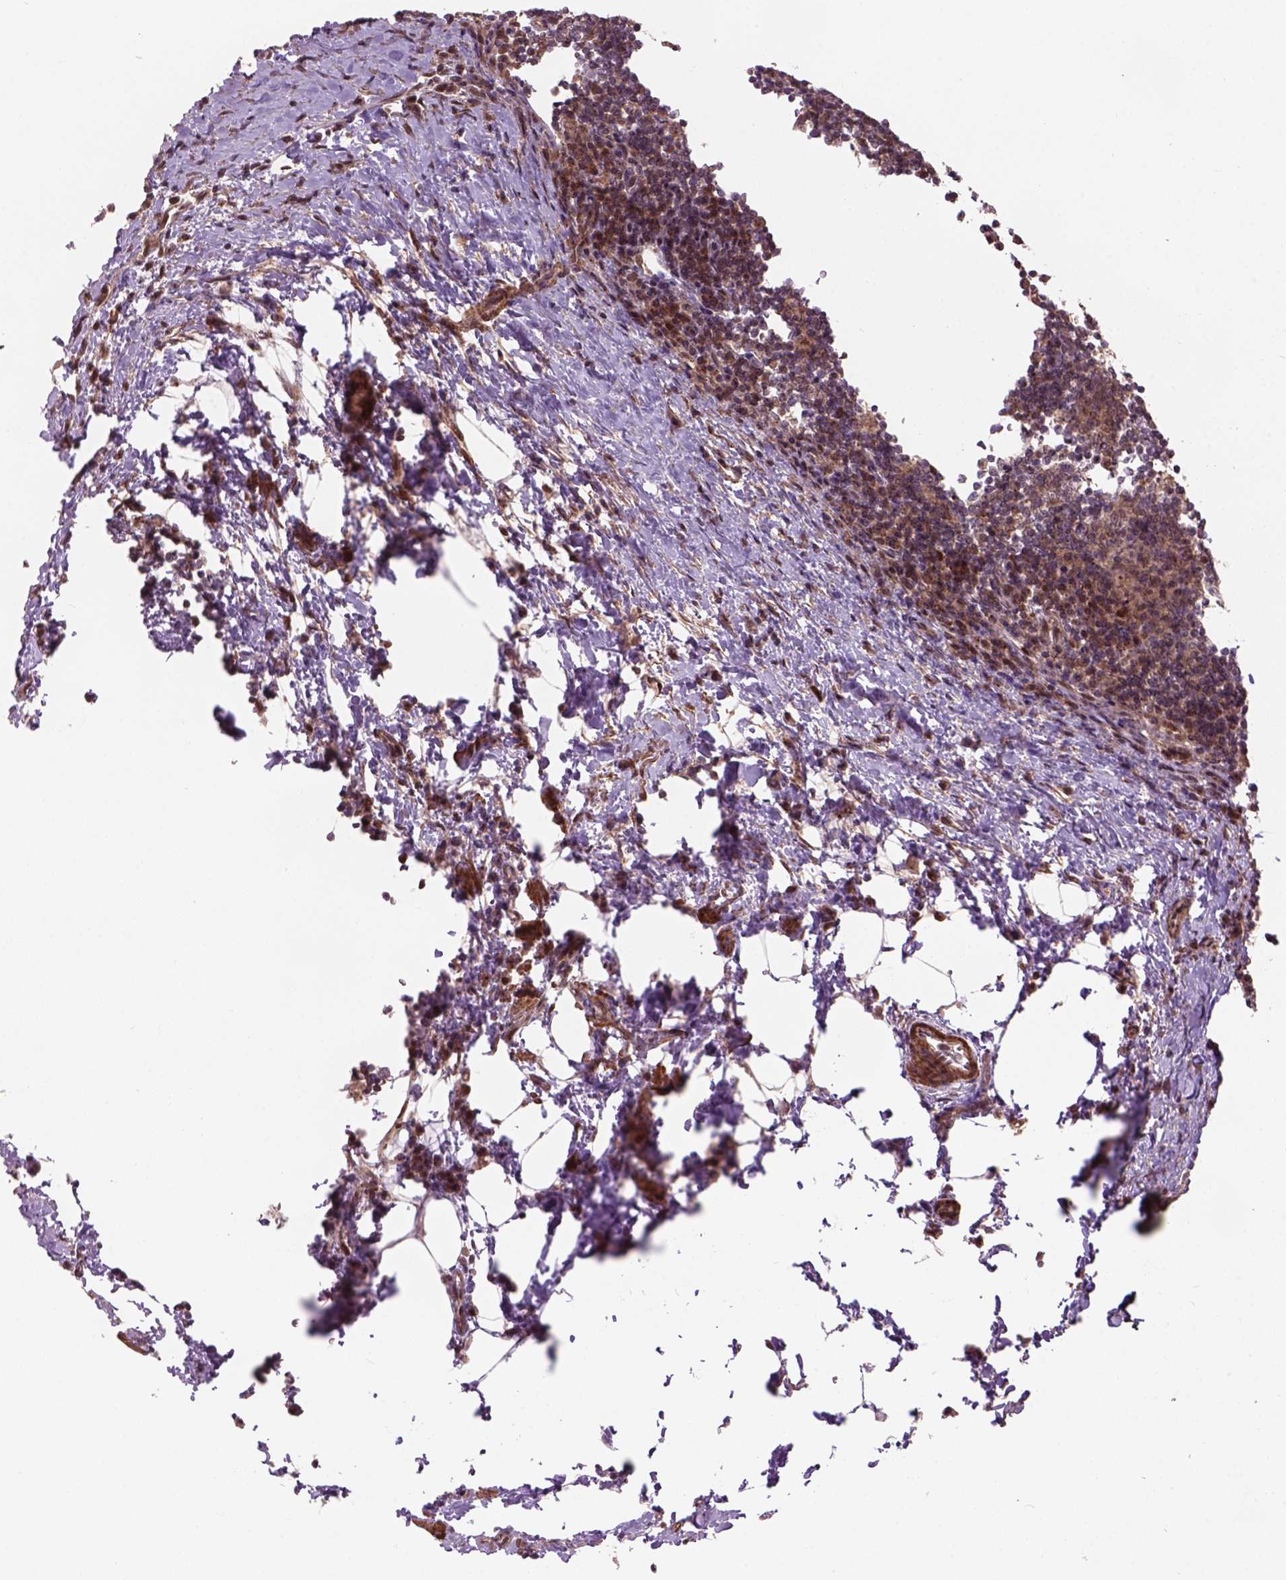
{"staining": {"intensity": "weak", "quantity": "25%-75%", "location": "cytoplasmic/membranous,nuclear"}, "tissue": "lymph node", "cell_type": "Germinal center cells", "image_type": "normal", "snomed": [{"axis": "morphology", "description": "Normal tissue, NOS"}, {"axis": "topography", "description": "Lymph node"}], "caption": "Immunohistochemistry (DAB (3,3'-diaminobenzidine)) staining of unremarkable human lymph node displays weak cytoplasmic/membranous,nuclear protein staining in approximately 25%-75% of germinal center cells.", "gene": "PSMD11", "patient": {"sex": "male", "age": 67}}